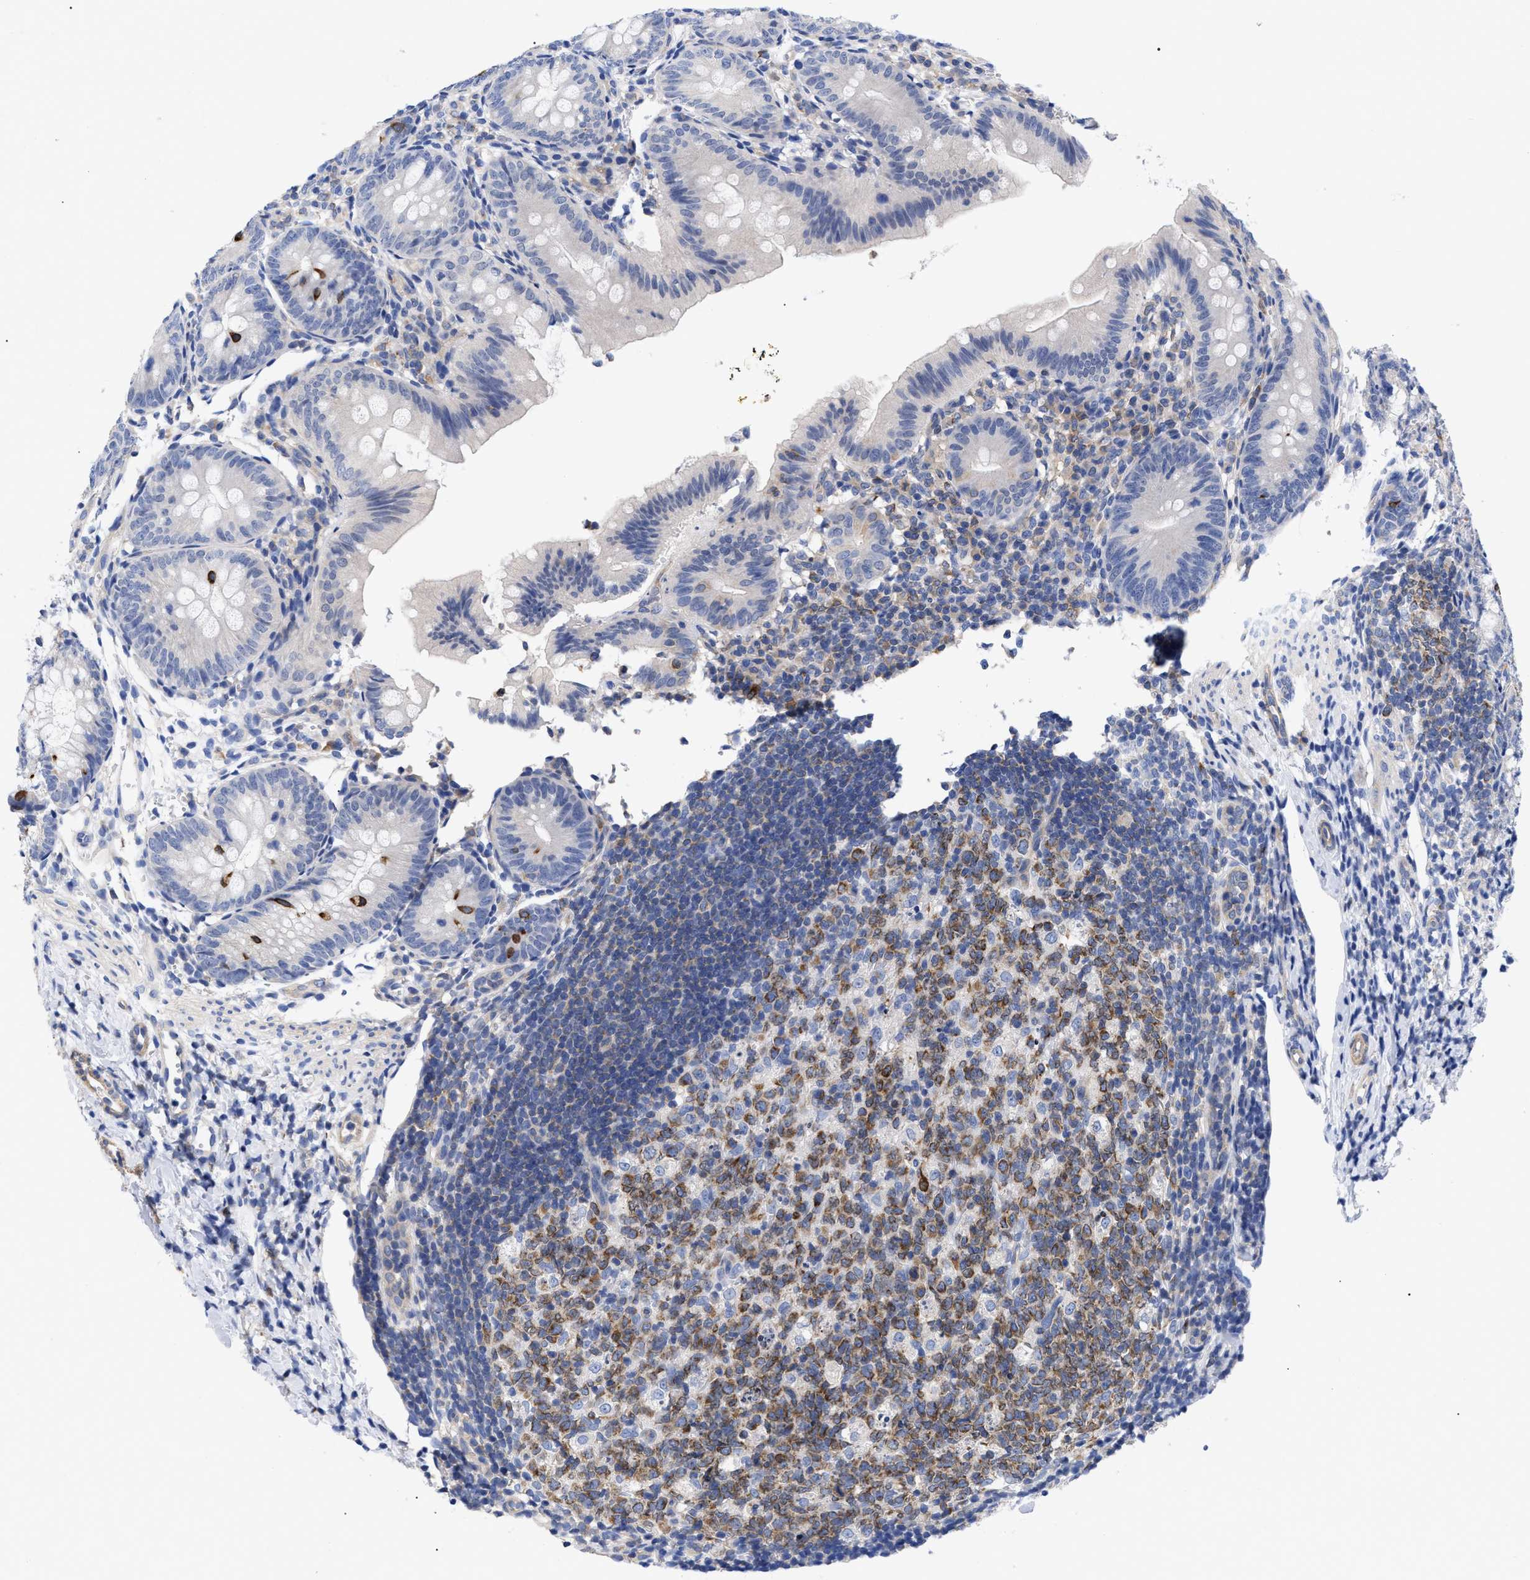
{"staining": {"intensity": "negative", "quantity": "none", "location": "none"}, "tissue": "appendix", "cell_type": "Glandular cells", "image_type": "normal", "snomed": [{"axis": "morphology", "description": "Normal tissue, NOS"}, {"axis": "topography", "description": "Appendix"}], "caption": "Glandular cells show no significant expression in benign appendix. (DAB (3,3'-diaminobenzidine) IHC with hematoxylin counter stain).", "gene": "IRAG2", "patient": {"sex": "male", "age": 1}}